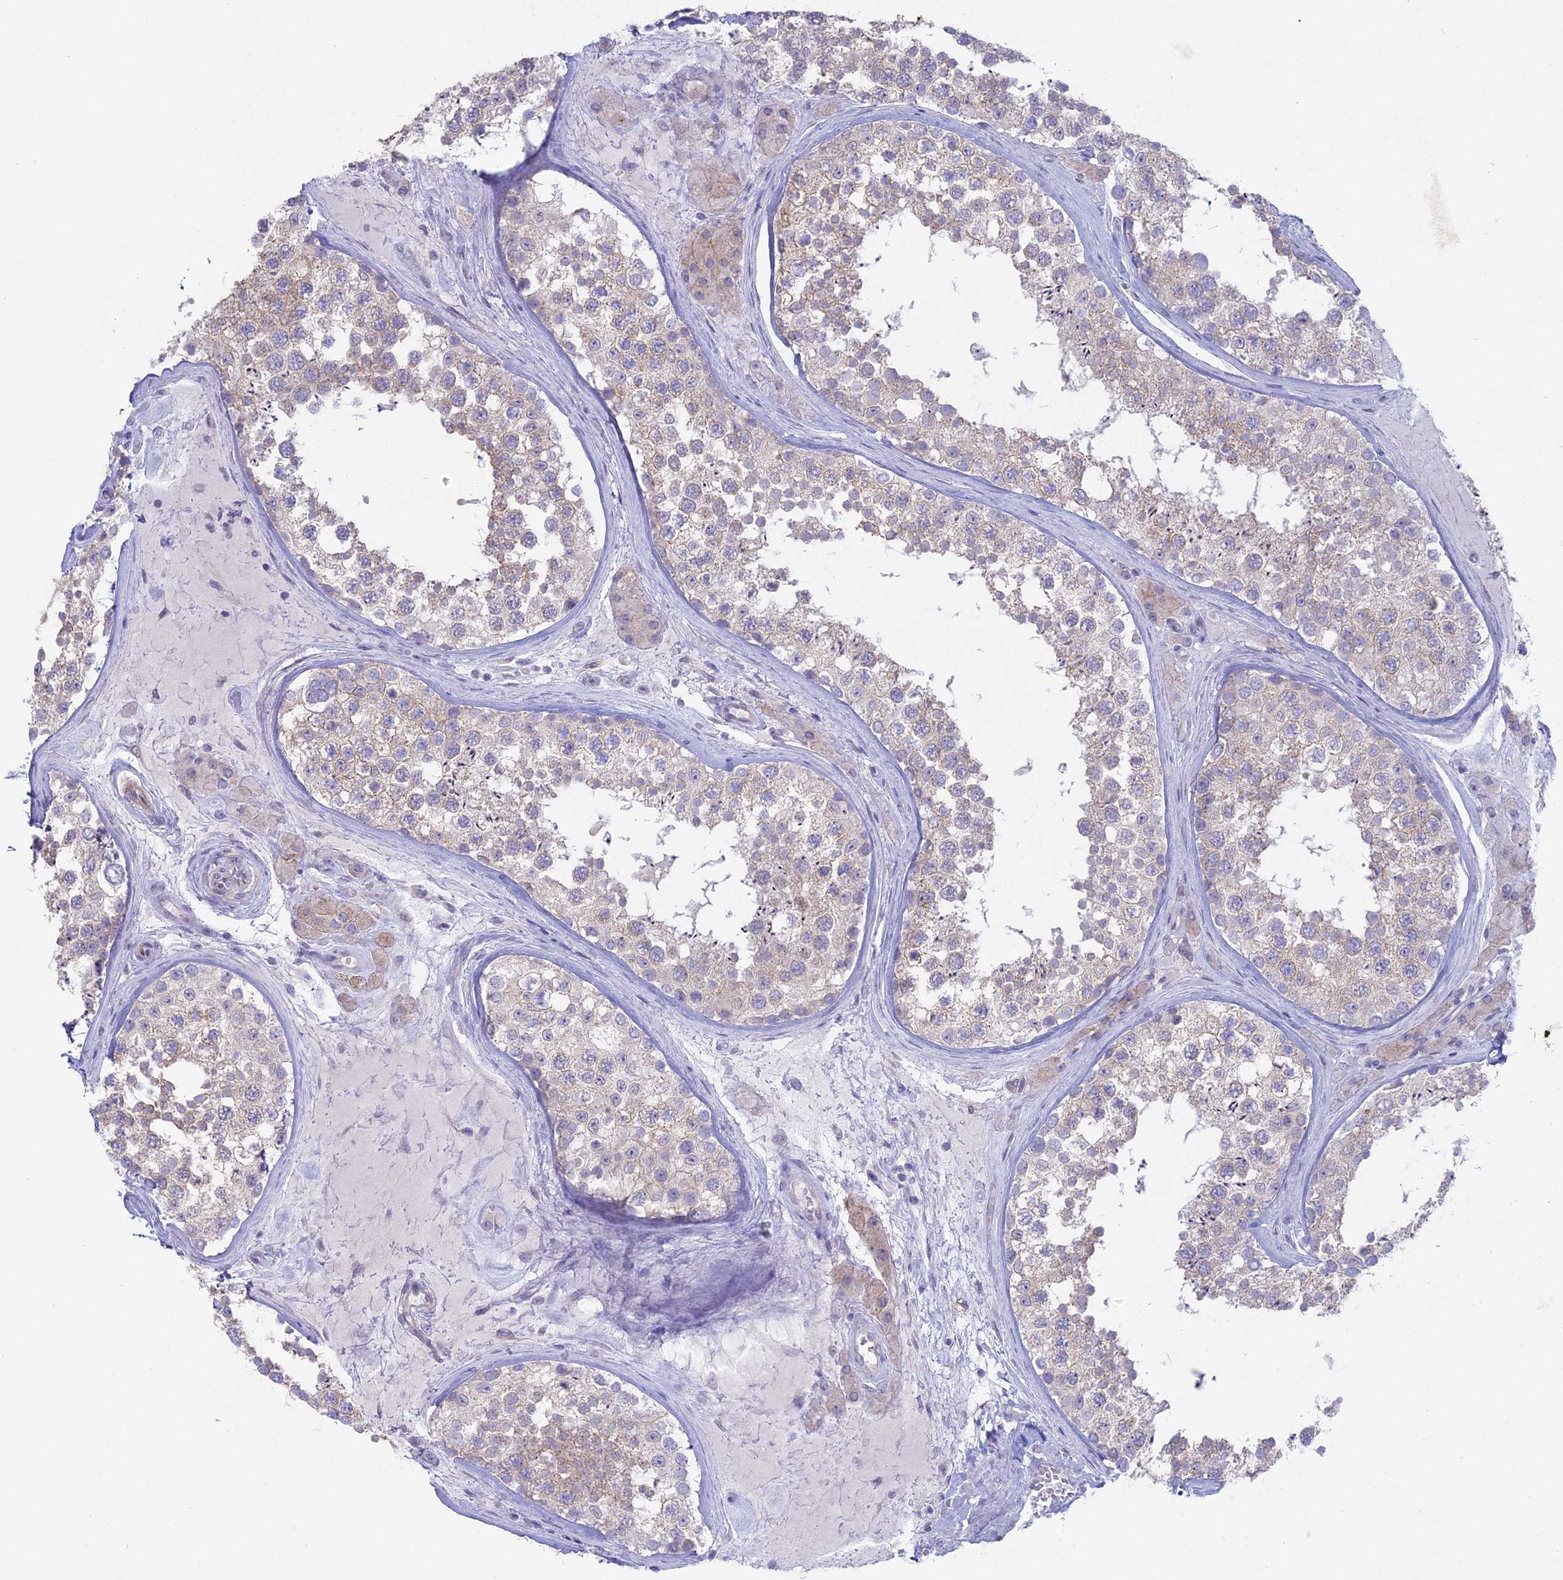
{"staining": {"intensity": "moderate", "quantity": "<25%", "location": "cytoplasmic/membranous"}, "tissue": "testis", "cell_type": "Cells in seminiferous ducts", "image_type": "normal", "snomed": [{"axis": "morphology", "description": "Normal tissue, NOS"}, {"axis": "topography", "description": "Testis"}], "caption": "Immunohistochemical staining of benign testis reveals low levels of moderate cytoplasmic/membranous expression in approximately <25% of cells in seminiferous ducts.", "gene": "MYO5B", "patient": {"sex": "male", "age": 46}}